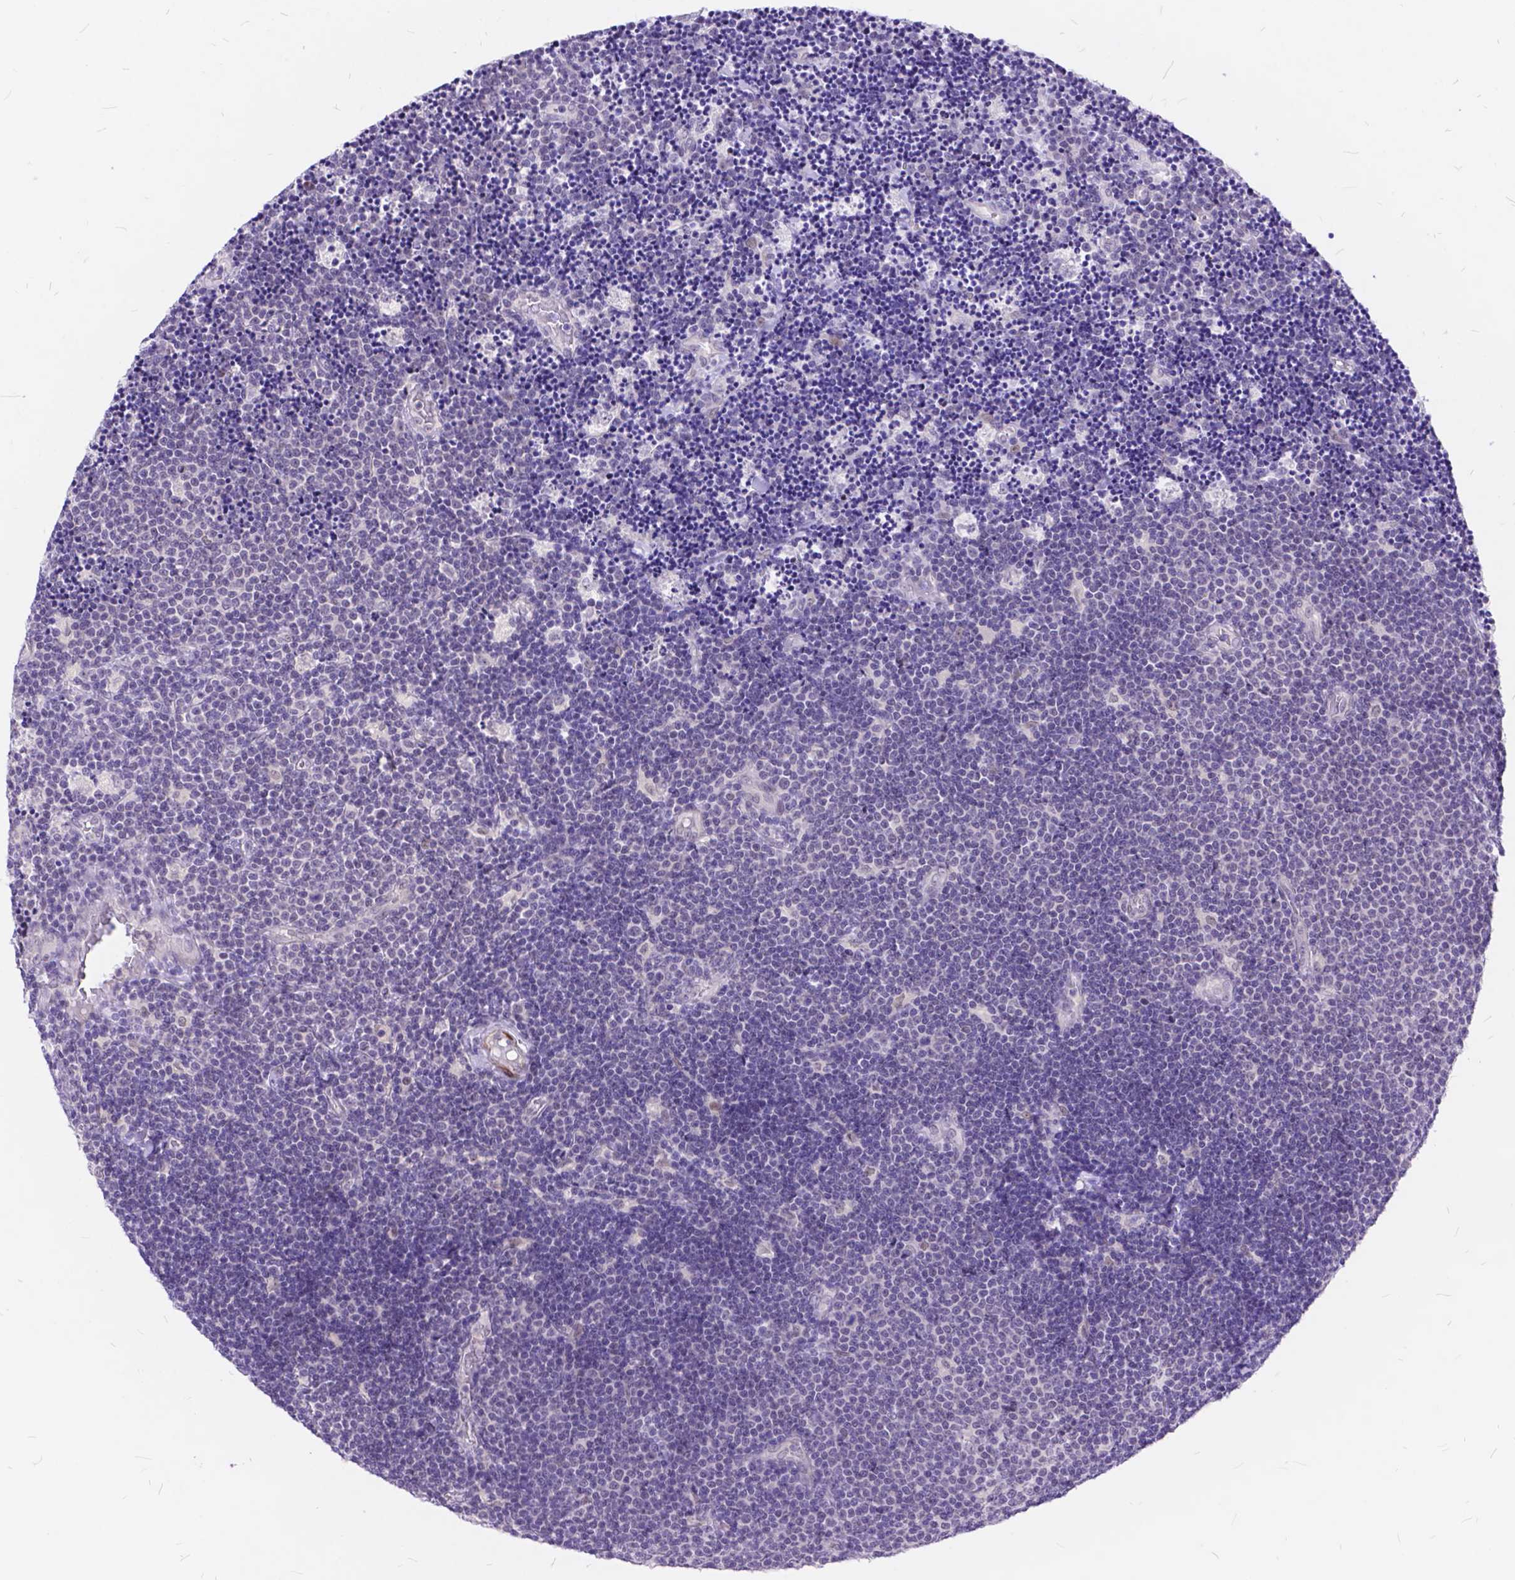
{"staining": {"intensity": "negative", "quantity": "none", "location": "none"}, "tissue": "lymphoma", "cell_type": "Tumor cells", "image_type": "cancer", "snomed": [{"axis": "morphology", "description": "Malignant lymphoma, non-Hodgkin's type, Low grade"}, {"axis": "topography", "description": "Brain"}], "caption": "Lymphoma was stained to show a protein in brown. There is no significant positivity in tumor cells.", "gene": "MAN2C1", "patient": {"sex": "female", "age": 66}}